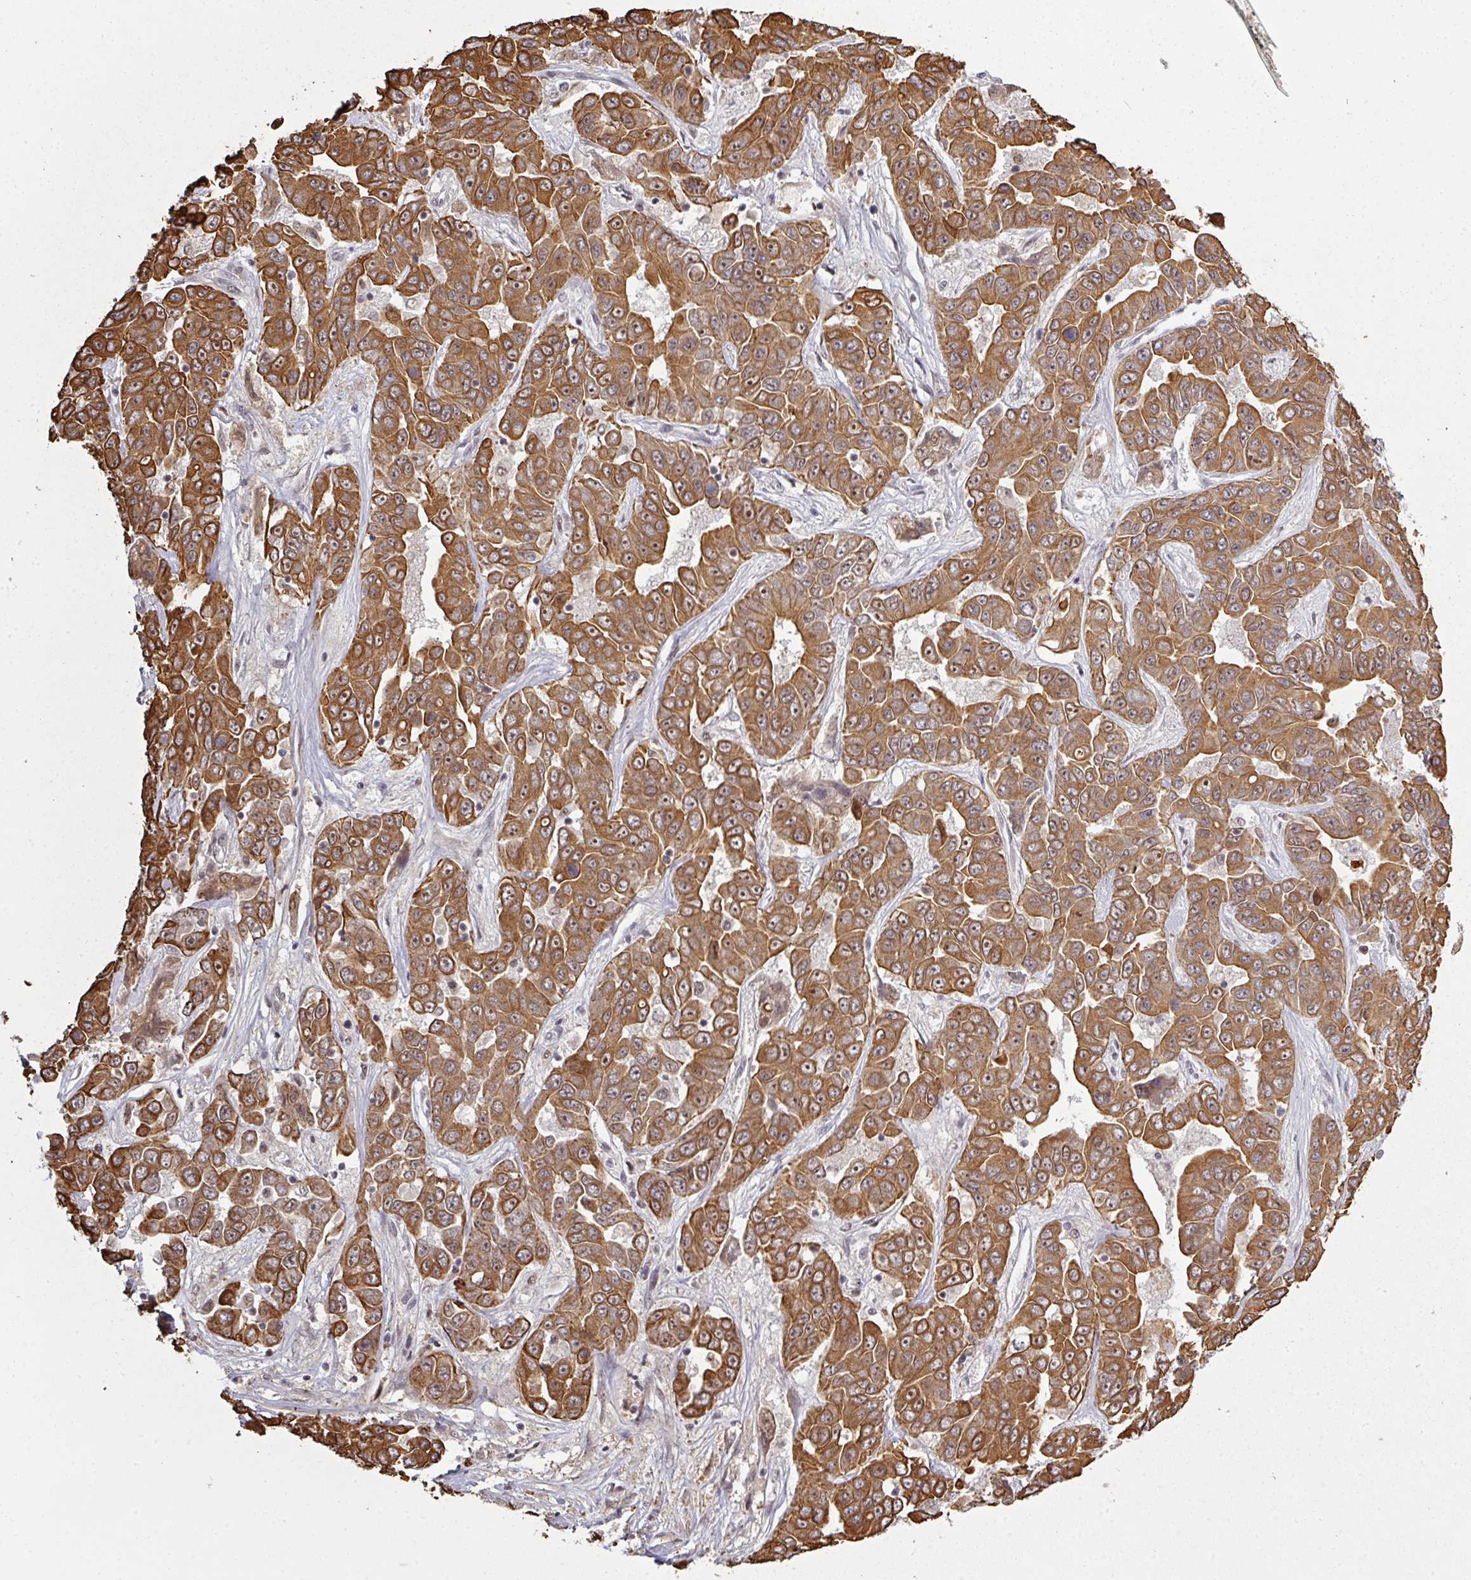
{"staining": {"intensity": "strong", "quantity": ">75%", "location": "cytoplasmic/membranous,nuclear"}, "tissue": "liver cancer", "cell_type": "Tumor cells", "image_type": "cancer", "snomed": [{"axis": "morphology", "description": "Cholangiocarcinoma"}, {"axis": "topography", "description": "Liver"}], "caption": "Immunohistochemical staining of cholangiocarcinoma (liver) exhibits high levels of strong cytoplasmic/membranous and nuclear protein expression in about >75% of tumor cells.", "gene": "GTF2H3", "patient": {"sex": "female", "age": 52}}